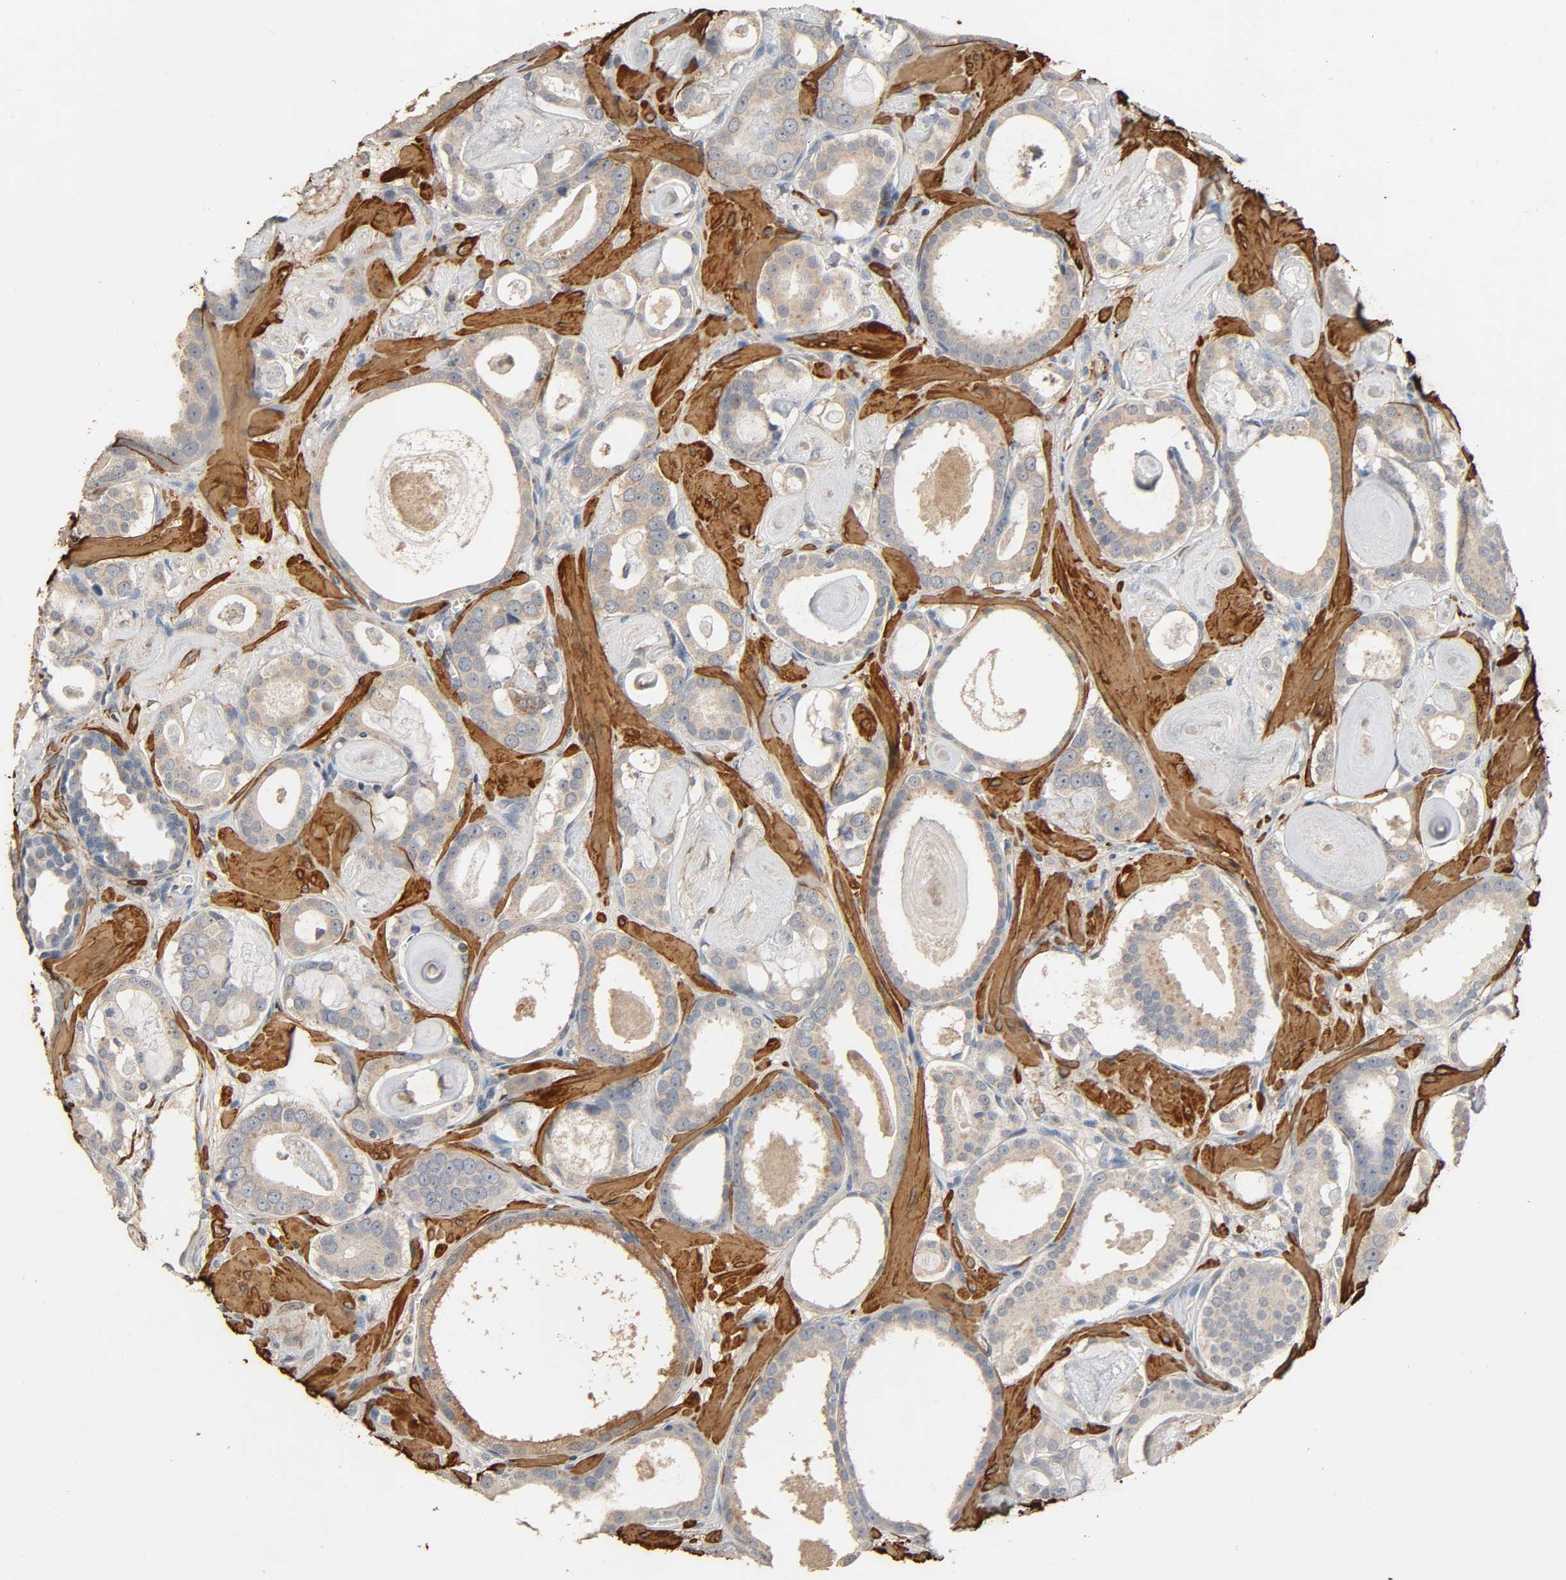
{"staining": {"intensity": "weak", "quantity": ">75%", "location": "cytoplasmic/membranous"}, "tissue": "prostate cancer", "cell_type": "Tumor cells", "image_type": "cancer", "snomed": [{"axis": "morphology", "description": "Adenocarcinoma, Low grade"}, {"axis": "topography", "description": "Prostate"}], "caption": "High-magnification brightfield microscopy of adenocarcinoma (low-grade) (prostate) stained with DAB (3,3'-diaminobenzidine) (brown) and counterstained with hematoxylin (blue). tumor cells exhibit weak cytoplasmic/membranous positivity is appreciated in about>75% of cells.", "gene": "GSTA3", "patient": {"sex": "male", "age": 57}}